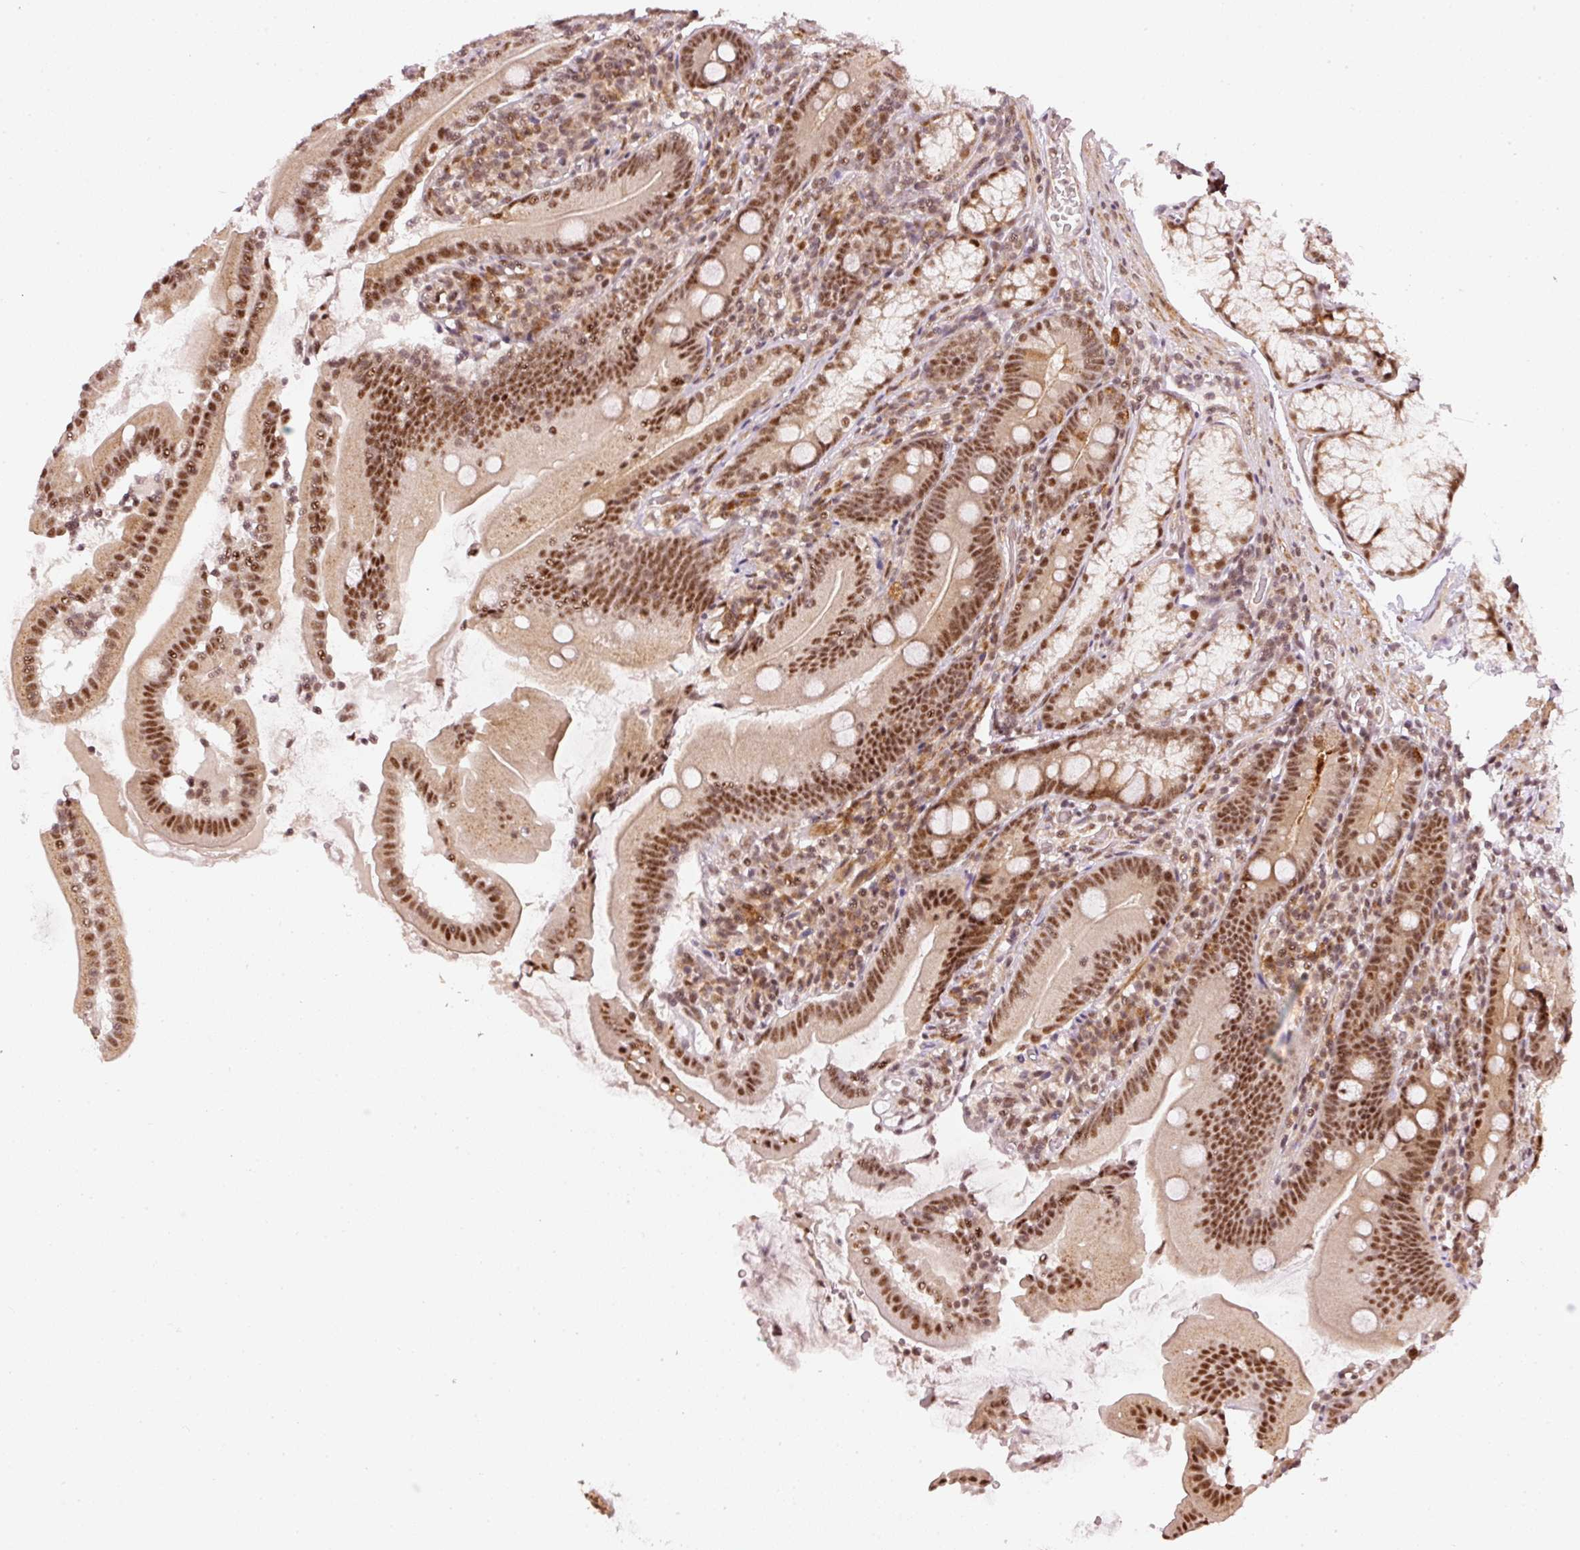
{"staining": {"intensity": "moderate", "quantity": ">75%", "location": "nuclear"}, "tissue": "duodenum", "cell_type": "Glandular cells", "image_type": "normal", "snomed": [{"axis": "morphology", "description": "Normal tissue, NOS"}, {"axis": "topography", "description": "Duodenum"}], "caption": "An image showing moderate nuclear expression in about >75% of glandular cells in benign duodenum, as visualized by brown immunohistochemical staining.", "gene": "THOC6", "patient": {"sex": "female", "age": 67}}